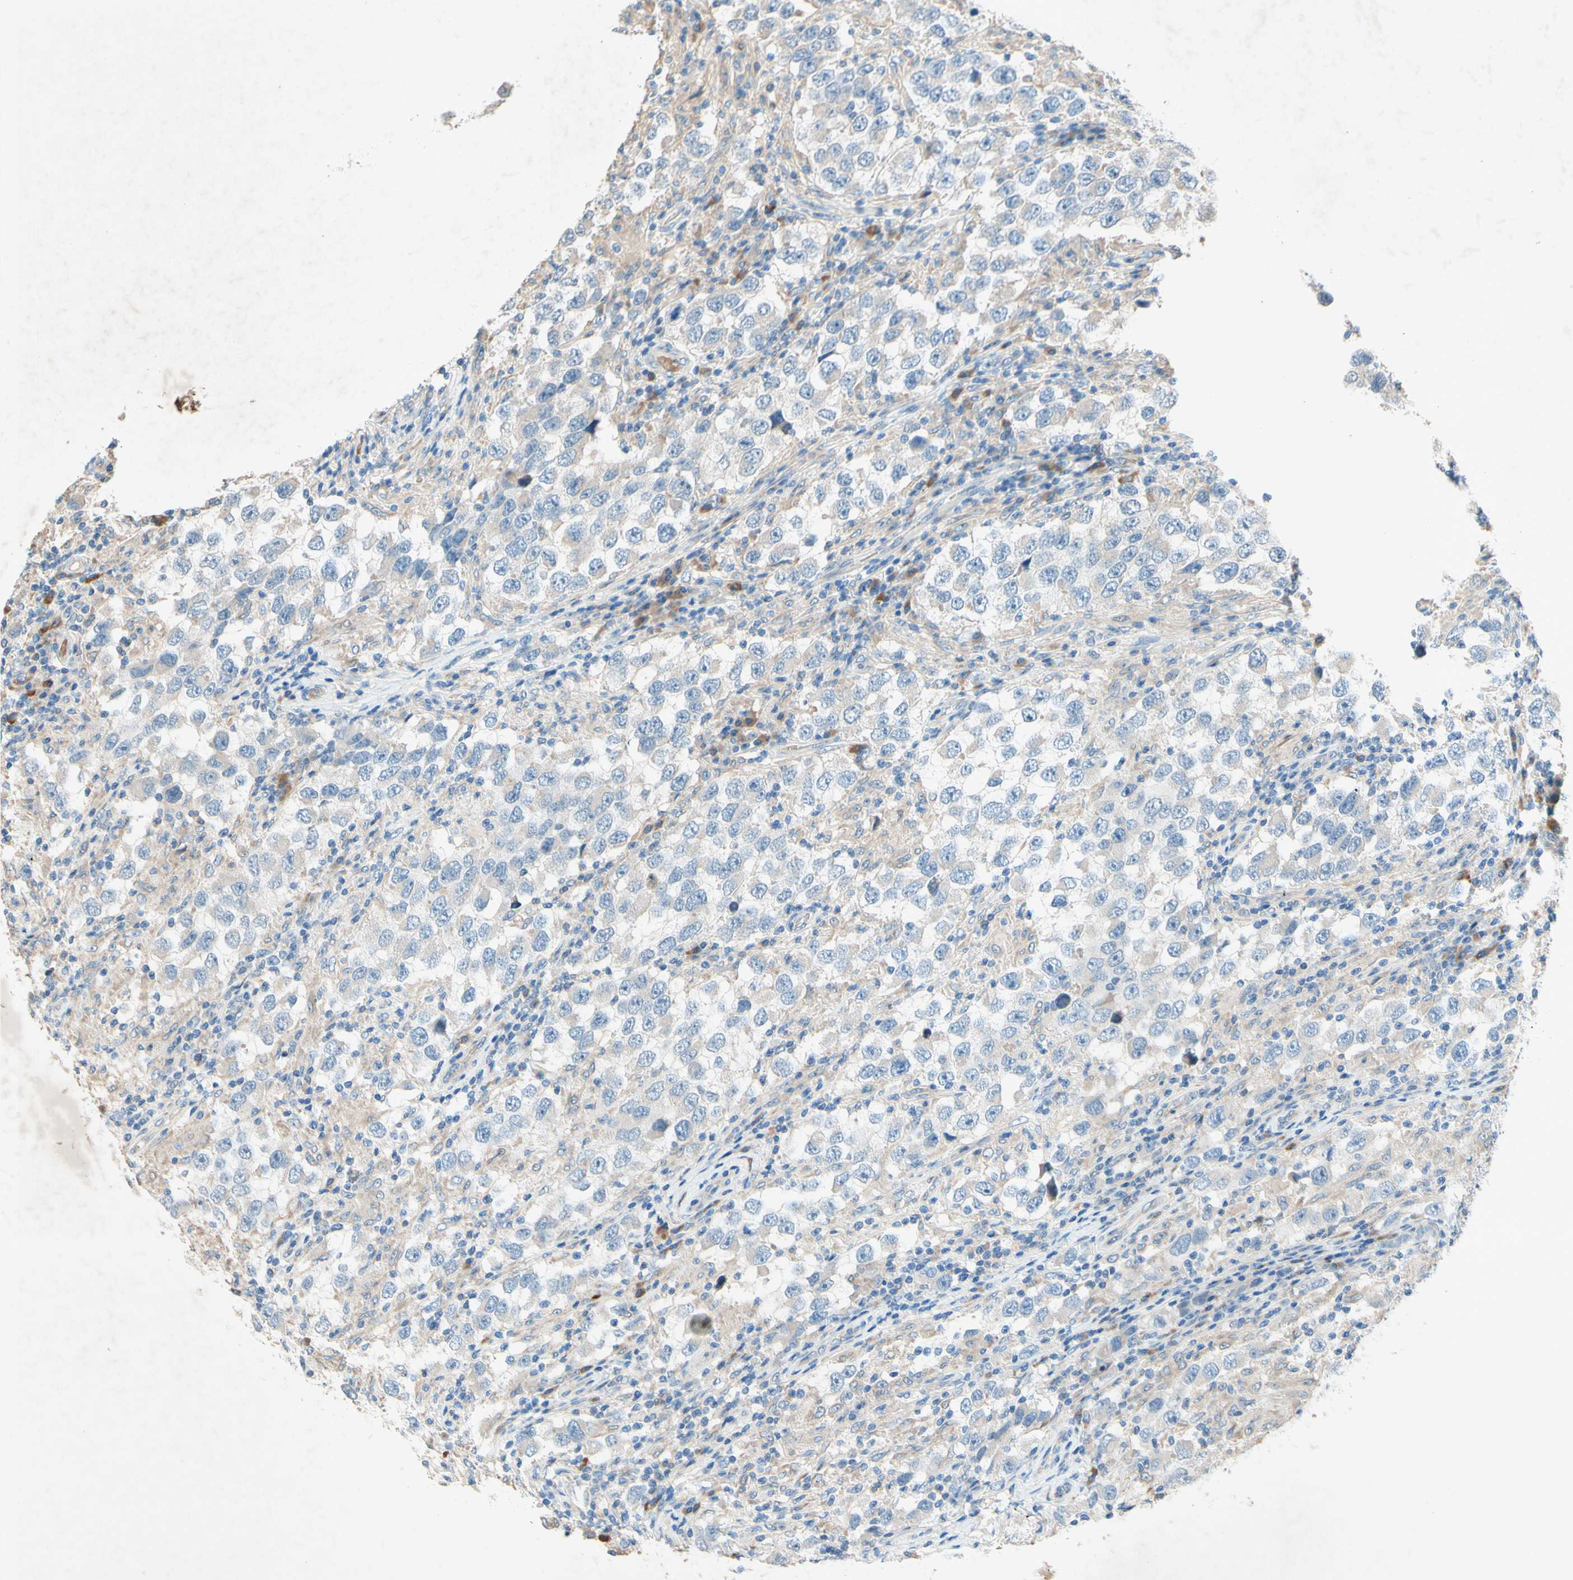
{"staining": {"intensity": "weak", "quantity": "<25%", "location": "cytoplasmic/membranous"}, "tissue": "testis cancer", "cell_type": "Tumor cells", "image_type": "cancer", "snomed": [{"axis": "morphology", "description": "Carcinoma, Embryonal, NOS"}, {"axis": "topography", "description": "Testis"}], "caption": "The IHC histopathology image has no significant expression in tumor cells of testis embryonal carcinoma tissue. (DAB immunohistochemistry (IHC) visualized using brightfield microscopy, high magnification).", "gene": "IL2", "patient": {"sex": "male", "age": 21}}